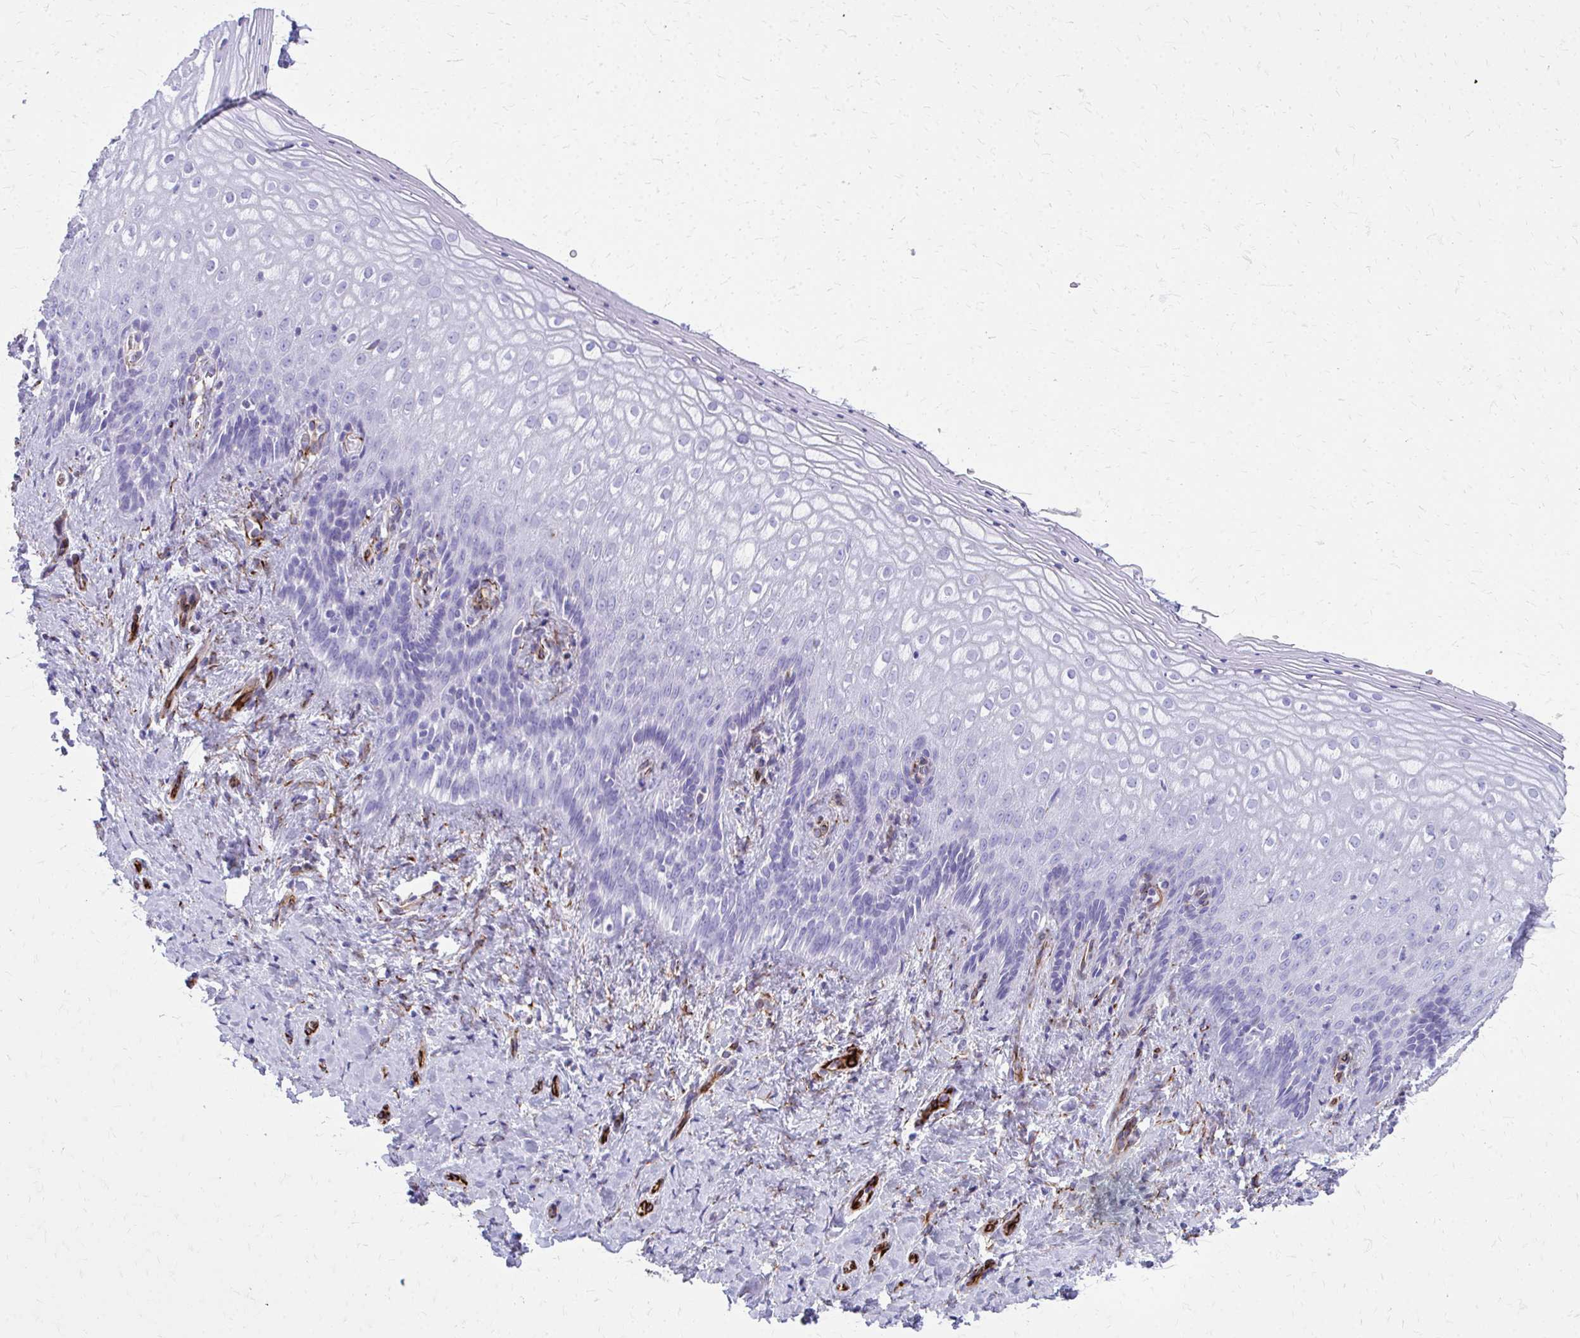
{"staining": {"intensity": "negative", "quantity": "none", "location": "none"}, "tissue": "vagina", "cell_type": "Squamous epithelial cells", "image_type": "normal", "snomed": [{"axis": "morphology", "description": "Normal tissue, NOS"}, {"axis": "topography", "description": "Vagina"}], "caption": "The image exhibits no significant staining in squamous epithelial cells of vagina. Brightfield microscopy of IHC stained with DAB (3,3'-diaminobenzidine) (brown) and hematoxylin (blue), captured at high magnification.", "gene": "TRIM6", "patient": {"sex": "female", "age": 42}}